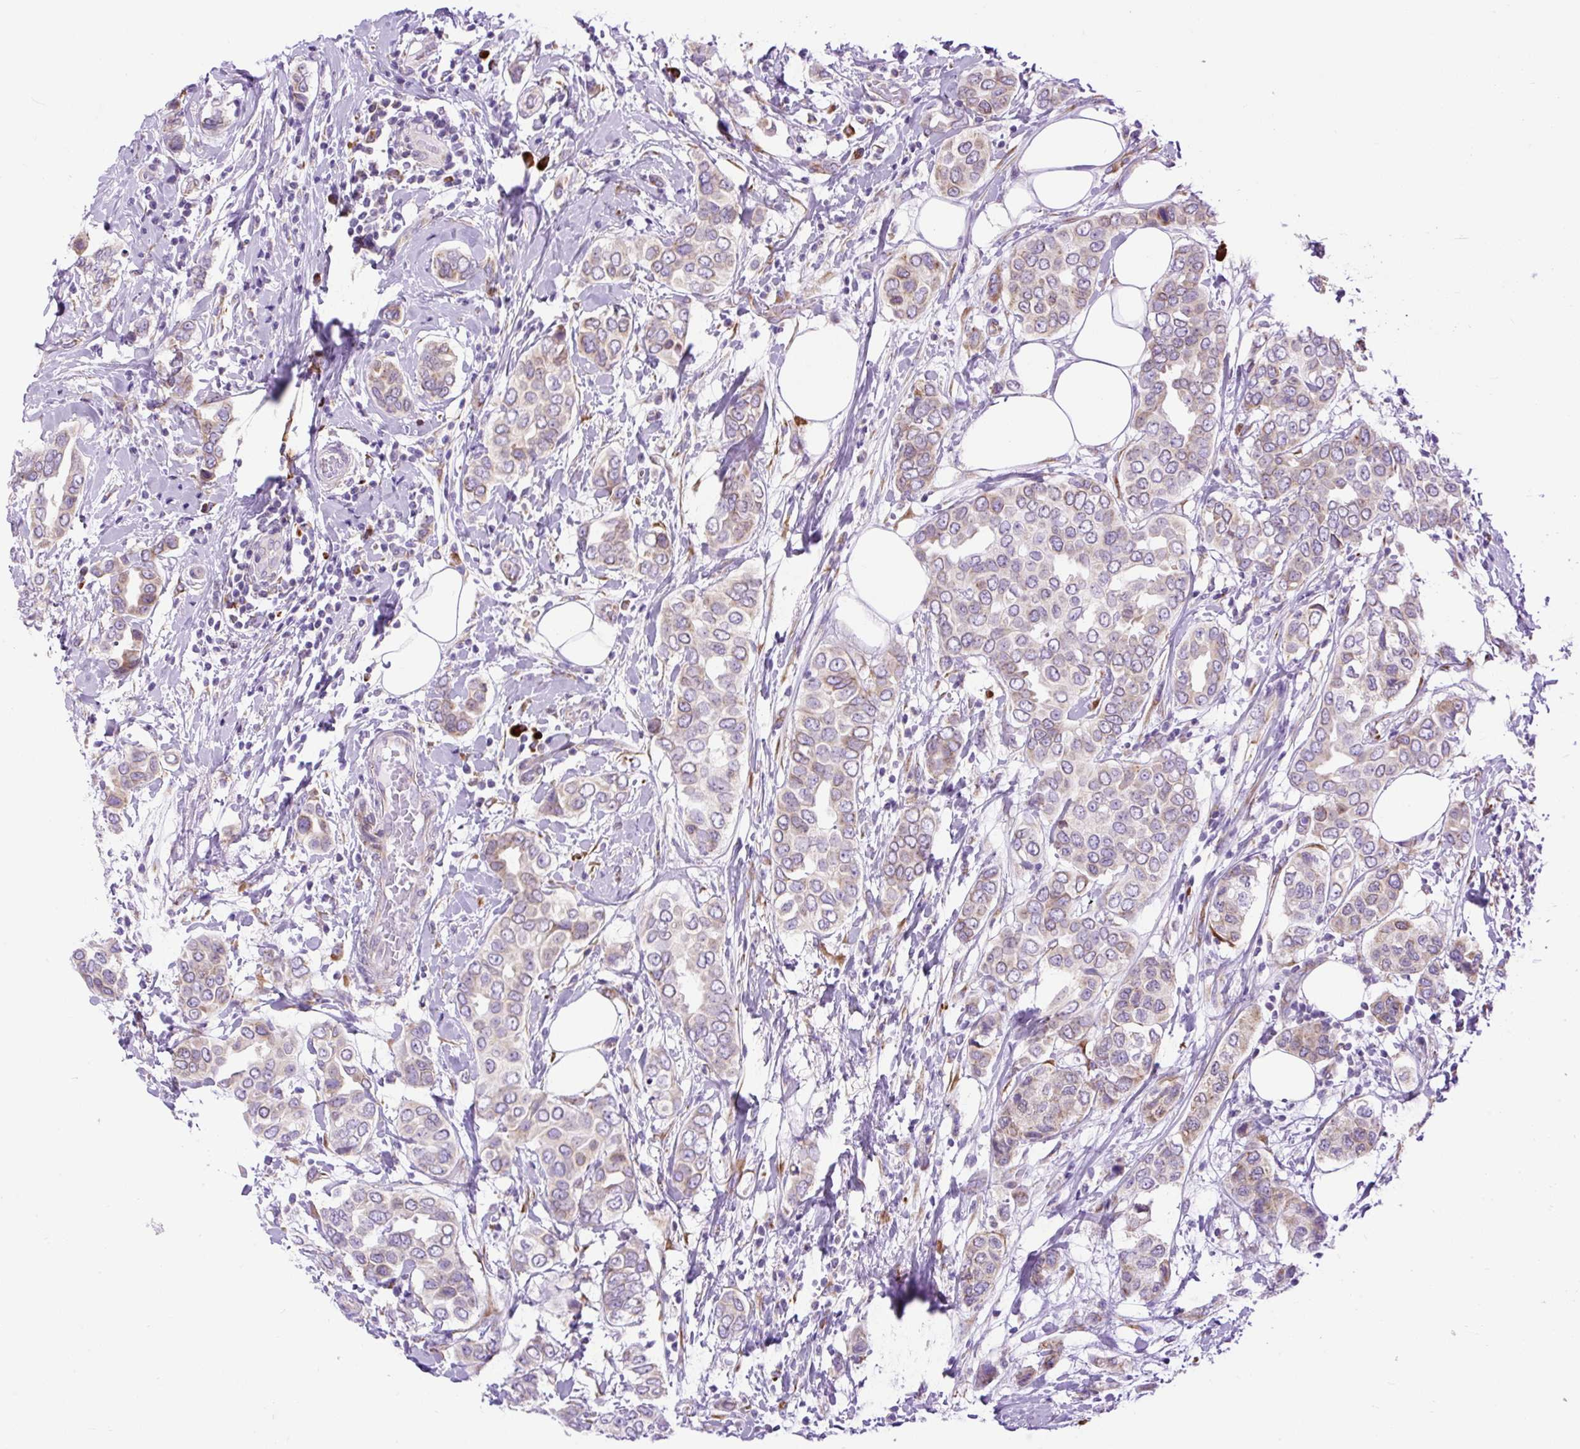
{"staining": {"intensity": "weak", "quantity": "25%-75%", "location": "cytoplasmic/membranous"}, "tissue": "breast cancer", "cell_type": "Tumor cells", "image_type": "cancer", "snomed": [{"axis": "morphology", "description": "Lobular carcinoma"}, {"axis": "topography", "description": "Breast"}], "caption": "An immunohistochemistry (IHC) micrograph of neoplastic tissue is shown. Protein staining in brown shows weak cytoplasmic/membranous positivity in breast lobular carcinoma within tumor cells. Using DAB (brown) and hematoxylin (blue) stains, captured at high magnification using brightfield microscopy.", "gene": "DDOST", "patient": {"sex": "female", "age": 51}}